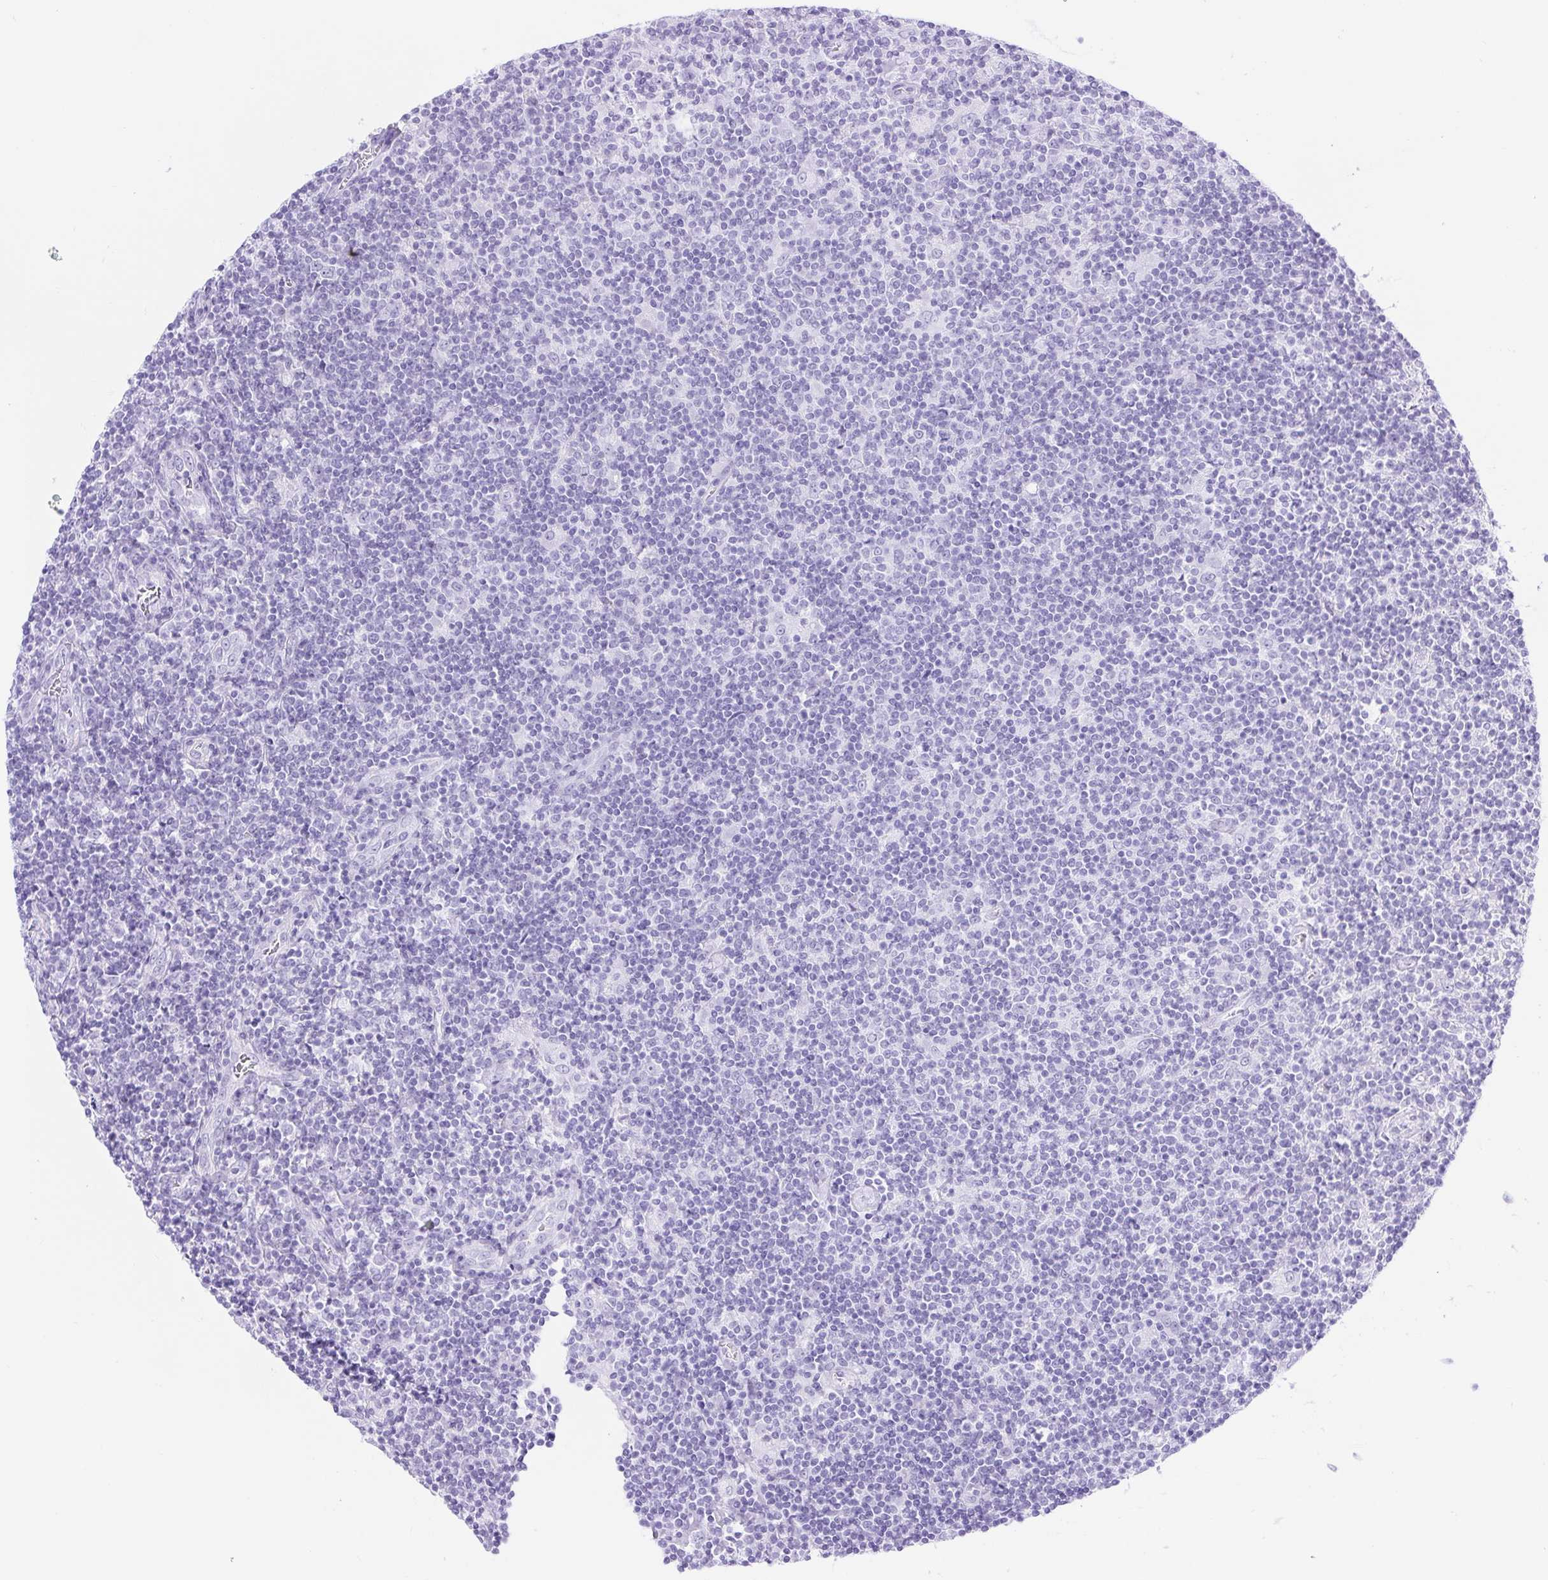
{"staining": {"intensity": "negative", "quantity": "none", "location": "none"}, "tissue": "lymphoma", "cell_type": "Tumor cells", "image_type": "cancer", "snomed": [{"axis": "morphology", "description": "Hodgkin's disease, NOS"}, {"axis": "topography", "description": "Lymph node"}], "caption": "This is an immunohistochemistry photomicrograph of human lymphoma. There is no expression in tumor cells.", "gene": "DDX17", "patient": {"sex": "male", "age": 40}}